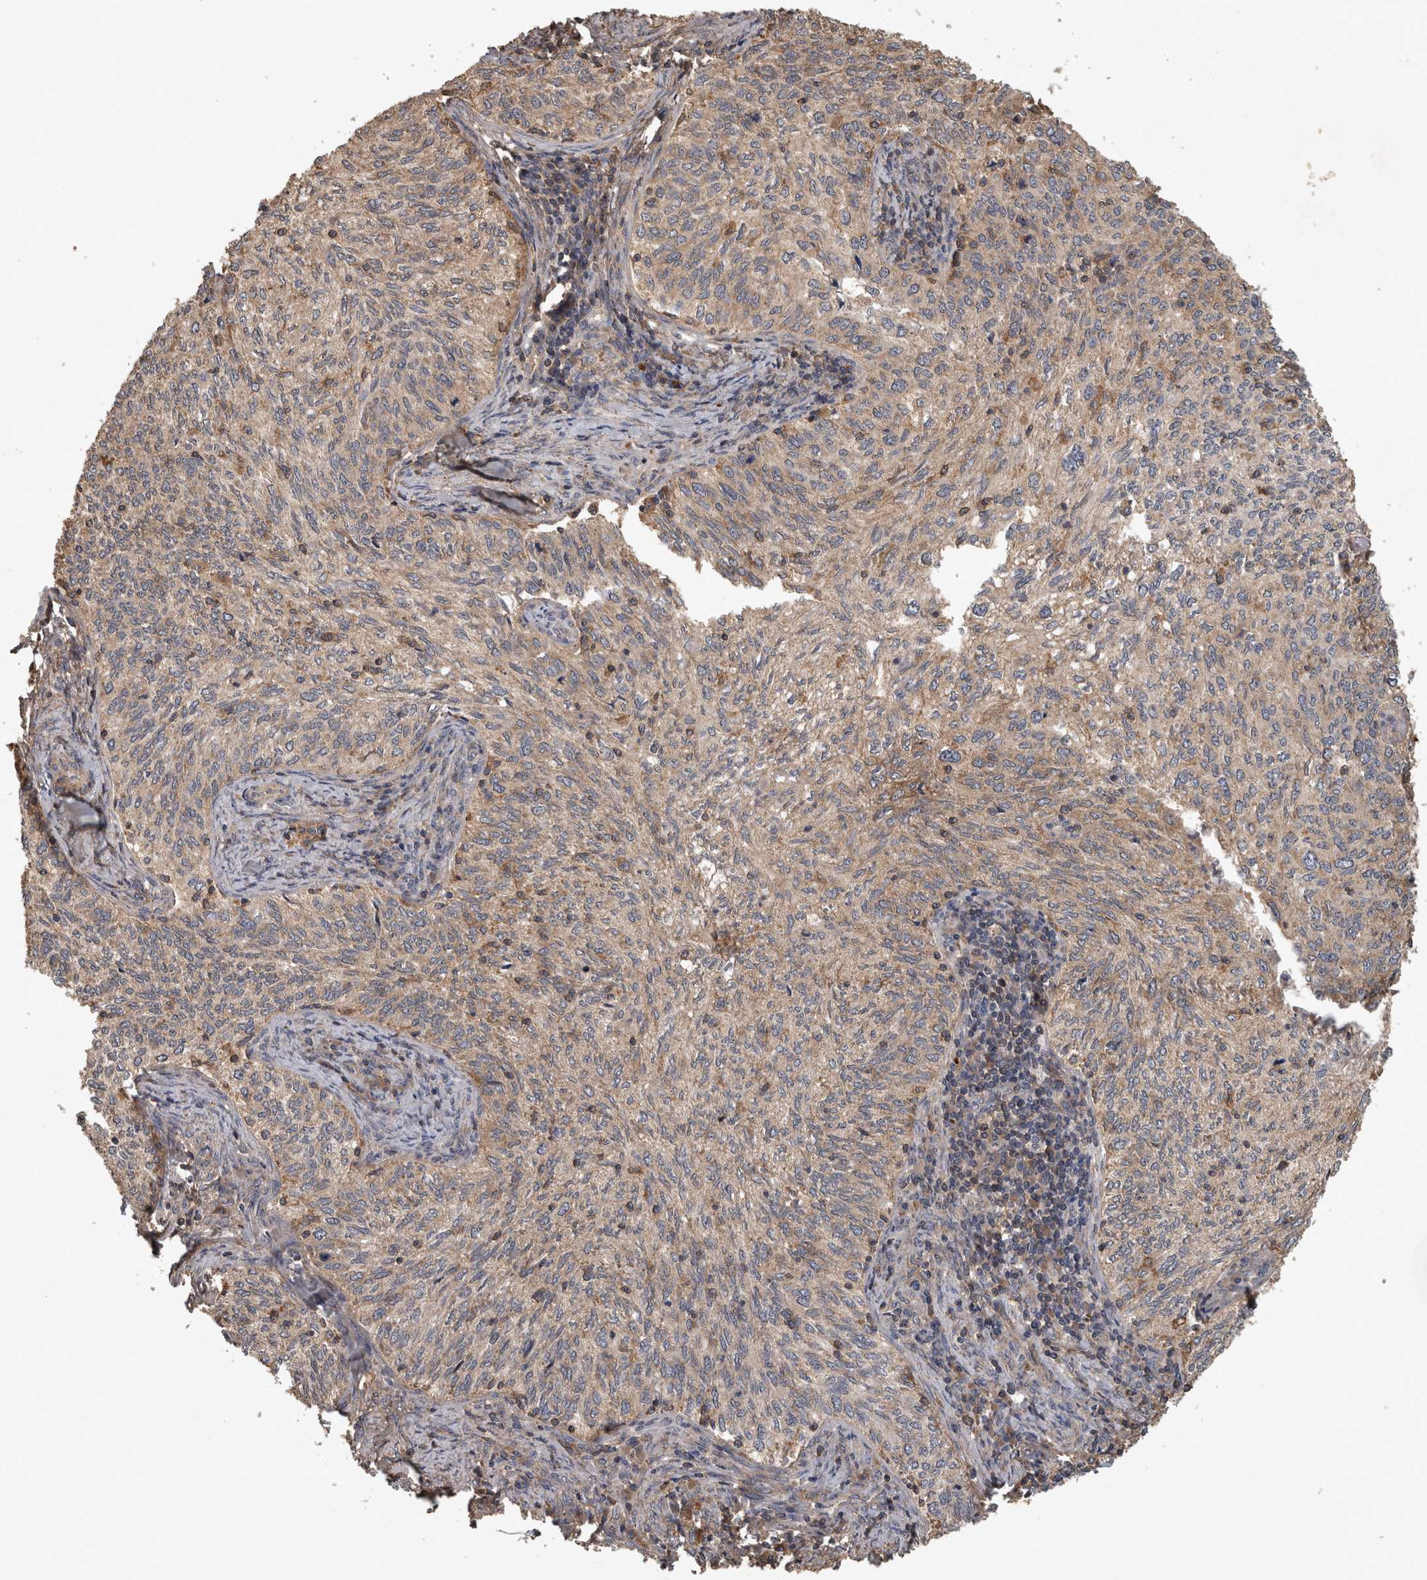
{"staining": {"intensity": "weak", "quantity": "25%-75%", "location": "cytoplasmic/membranous"}, "tissue": "cervical cancer", "cell_type": "Tumor cells", "image_type": "cancer", "snomed": [{"axis": "morphology", "description": "Squamous cell carcinoma, NOS"}, {"axis": "topography", "description": "Cervix"}], "caption": "The histopathology image shows a brown stain indicating the presence of a protein in the cytoplasmic/membranous of tumor cells in cervical cancer (squamous cell carcinoma). (IHC, brightfield microscopy, high magnification).", "gene": "TRMT61B", "patient": {"sex": "female", "age": 30}}